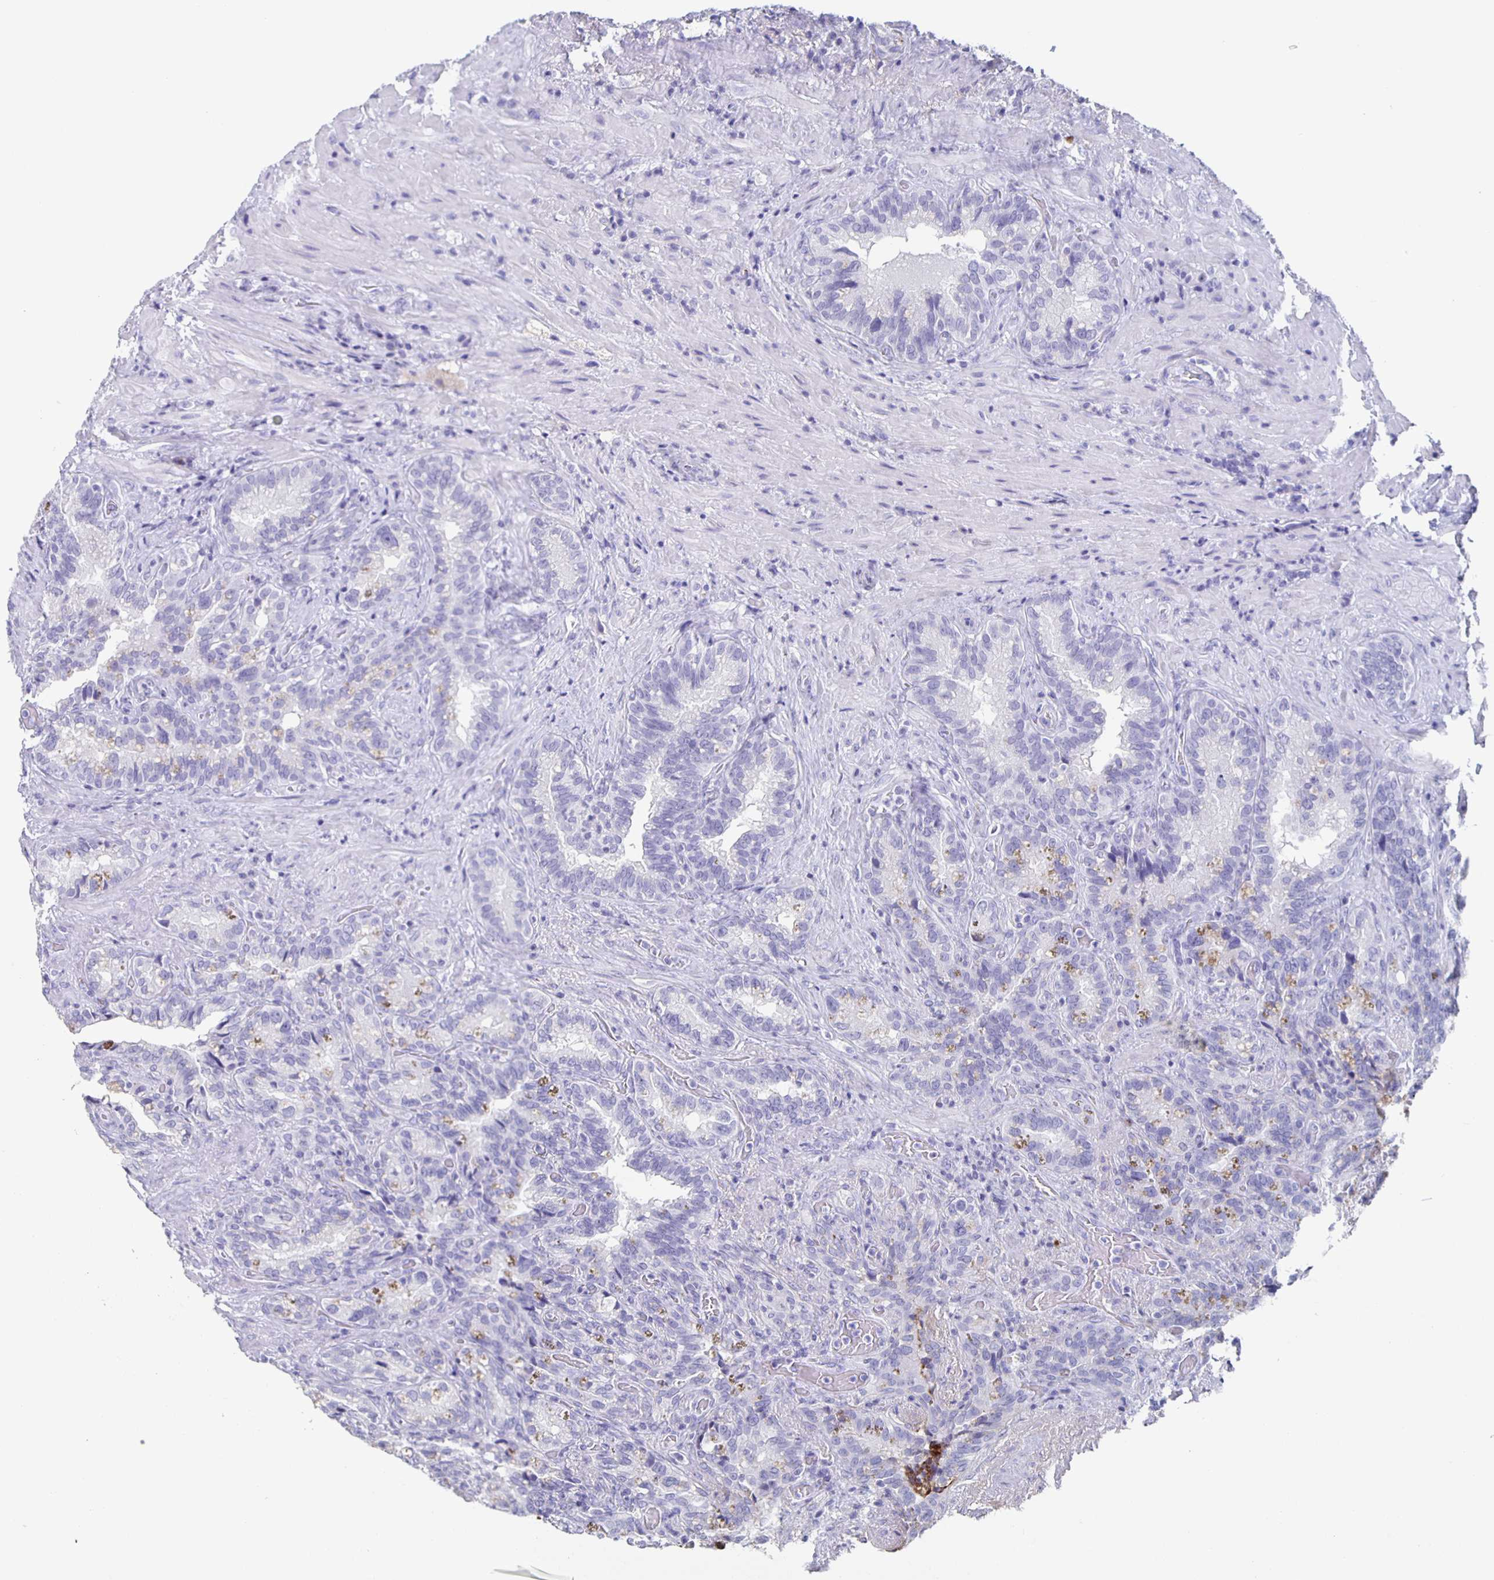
{"staining": {"intensity": "negative", "quantity": "none", "location": "none"}, "tissue": "seminal vesicle", "cell_type": "Glandular cells", "image_type": "normal", "snomed": [{"axis": "morphology", "description": "Normal tissue, NOS"}, {"axis": "topography", "description": "Seminal veicle"}], "caption": "An IHC histopathology image of normal seminal vesicle is shown. There is no staining in glandular cells of seminal vesicle. Brightfield microscopy of IHC stained with DAB (3,3'-diaminobenzidine) (brown) and hematoxylin (blue), captured at high magnification.", "gene": "FGA", "patient": {"sex": "male", "age": 68}}